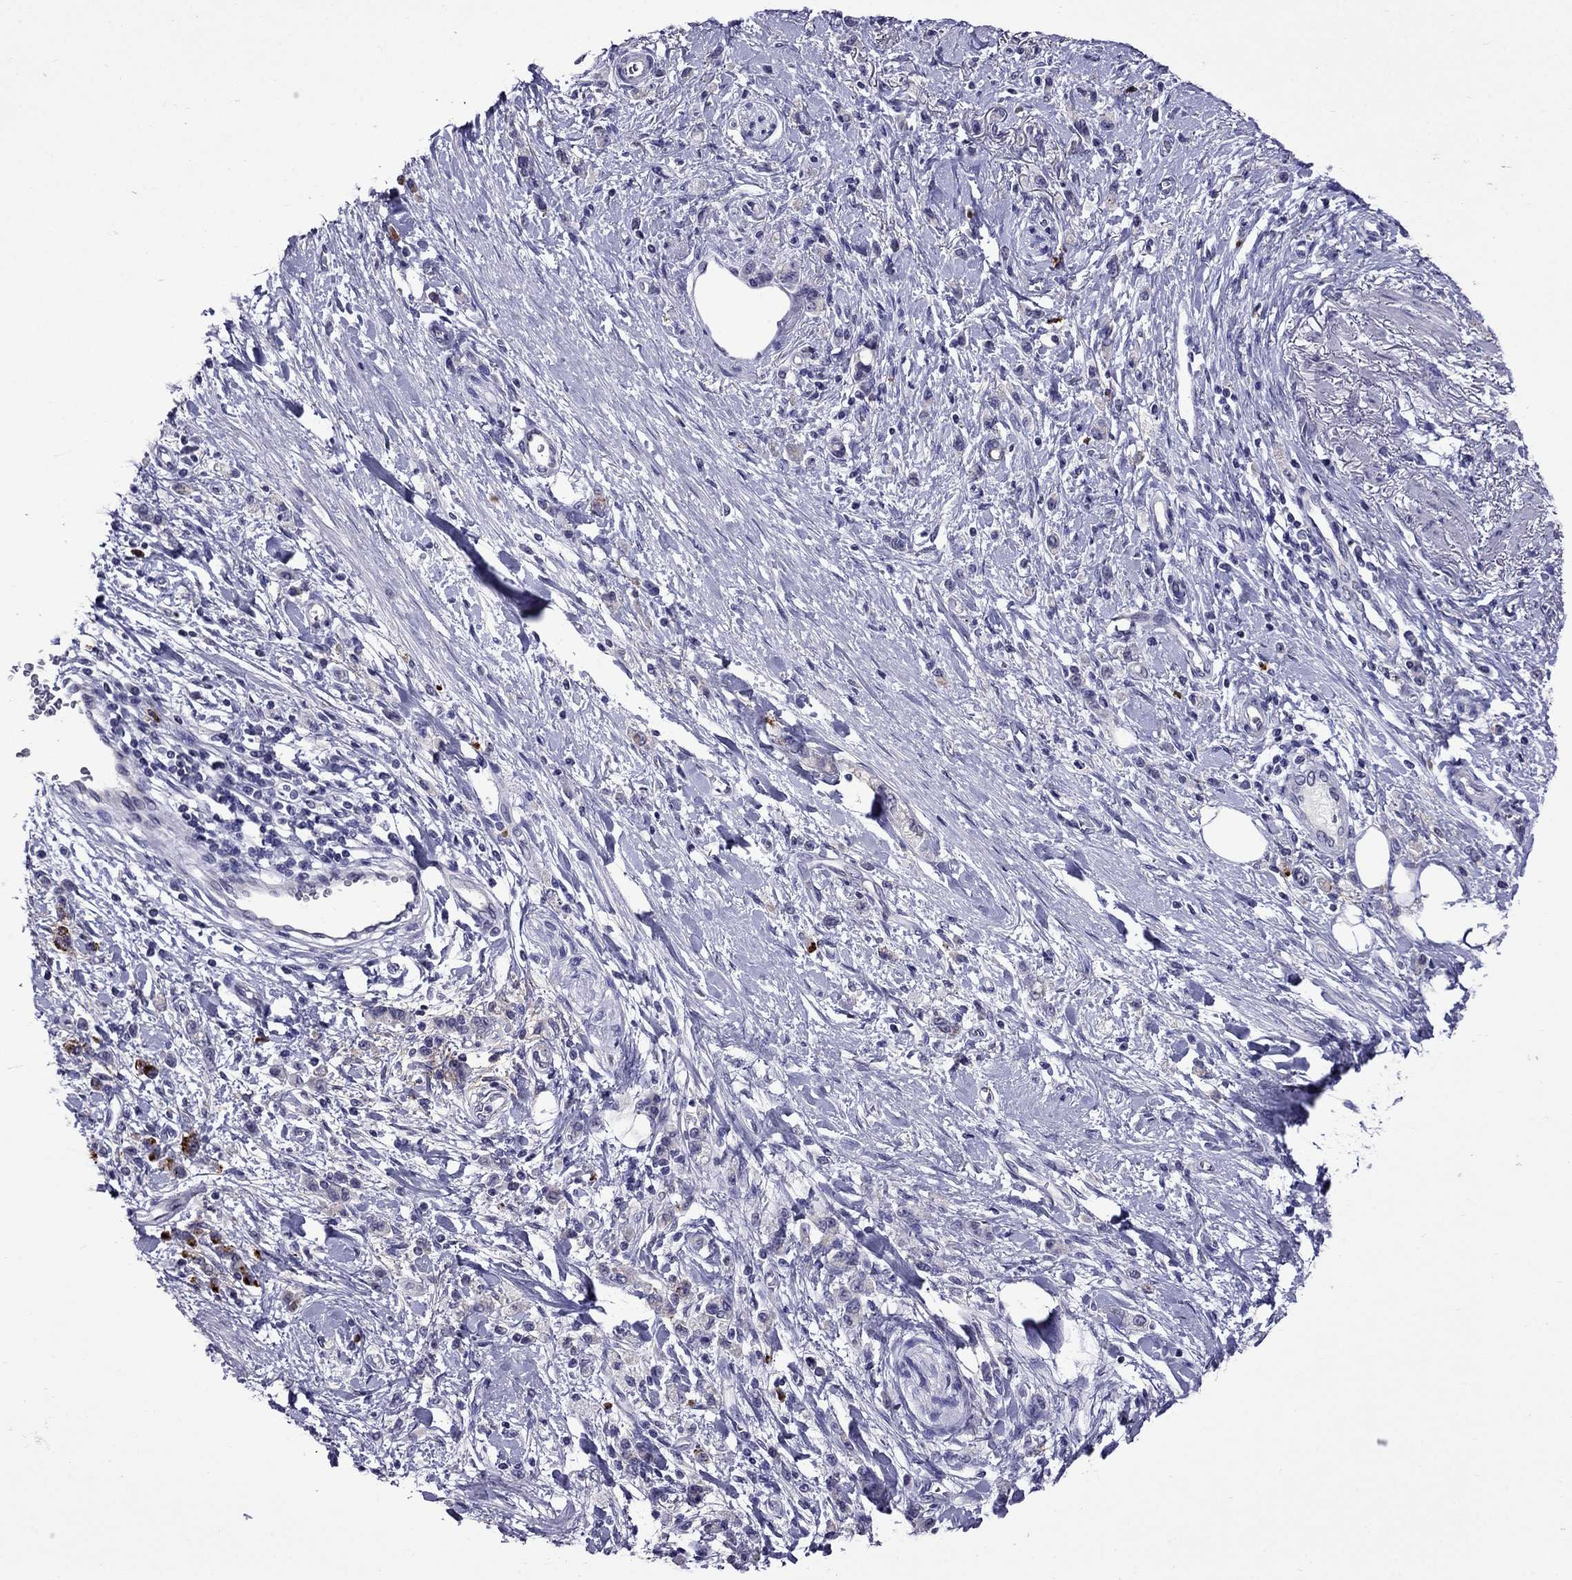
{"staining": {"intensity": "strong", "quantity": "<25%", "location": "cytoplasmic/membranous"}, "tissue": "stomach cancer", "cell_type": "Tumor cells", "image_type": "cancer", "snomed": [{"axis": "morphology", "description": "Adenocarcinoma, NOS"}, {"axis": "topography", "description": "Stomach"}], "caption": "The immunohistochemical stain highlights strong cytoplasmic/membranous expression in tumor cells of stomach adenocarcinoma tissue.", "gene": "OLFM4", "patient": {"sex": "male", "age": 77}}